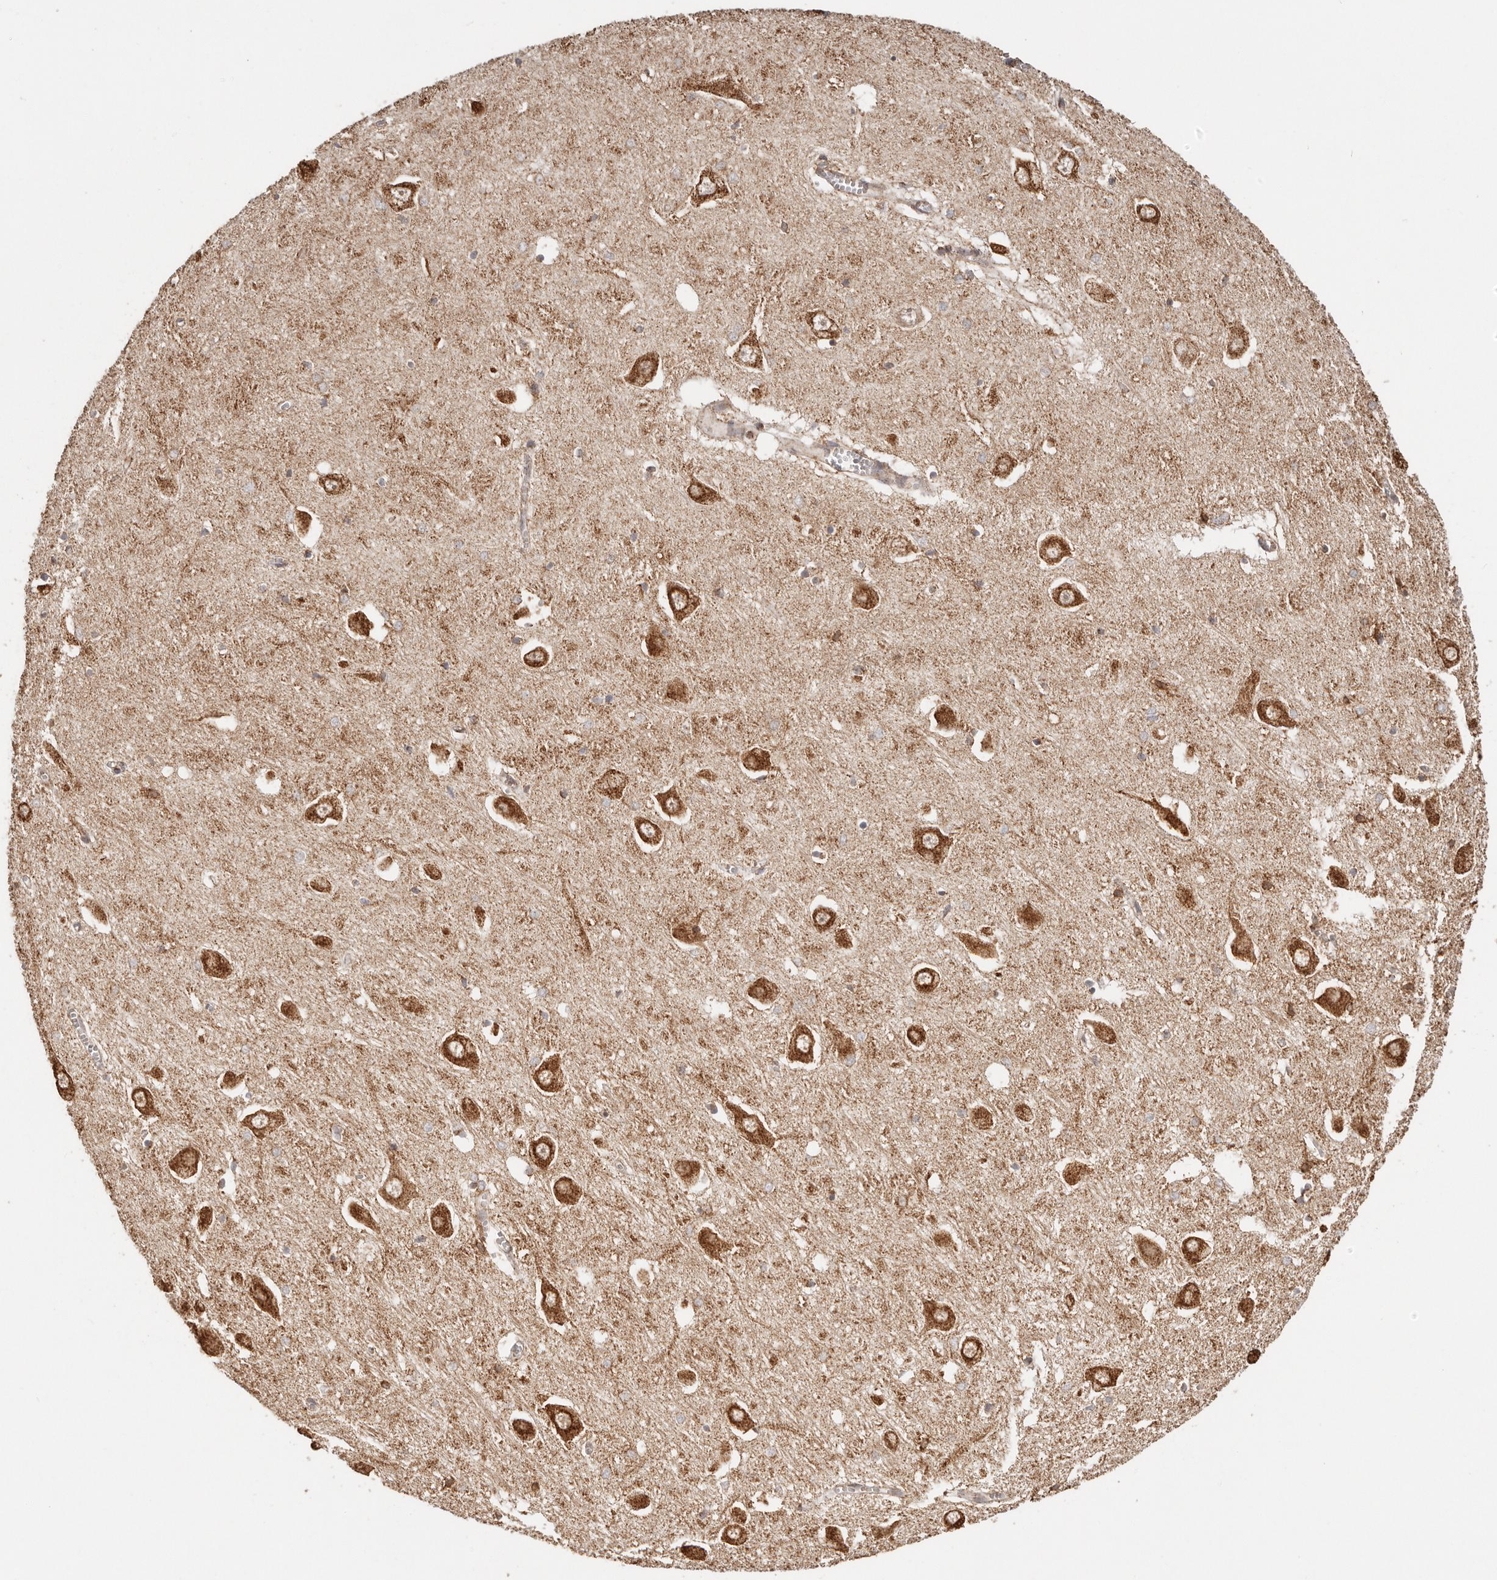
{"staining": {"intensity": "moderate", "quantity": ">75%", "location": "cytoplasmic/membranous"}, "tissue": "hippocampus", "cell_type": "Glial cells", "image_type": "normal", "snomed": [{"axis": "morphology", "description": "Normal tissue, NOS"}, {"axis": "topography", "description": "Hippocampus"}], "caption": "Unremarkable hippocampus exhibits moderate cytoplasmic/membranous positivity in about >75% of glial cells.", "gene": "NDUFB11", "patient": {"sex": "male", "age": 70}}